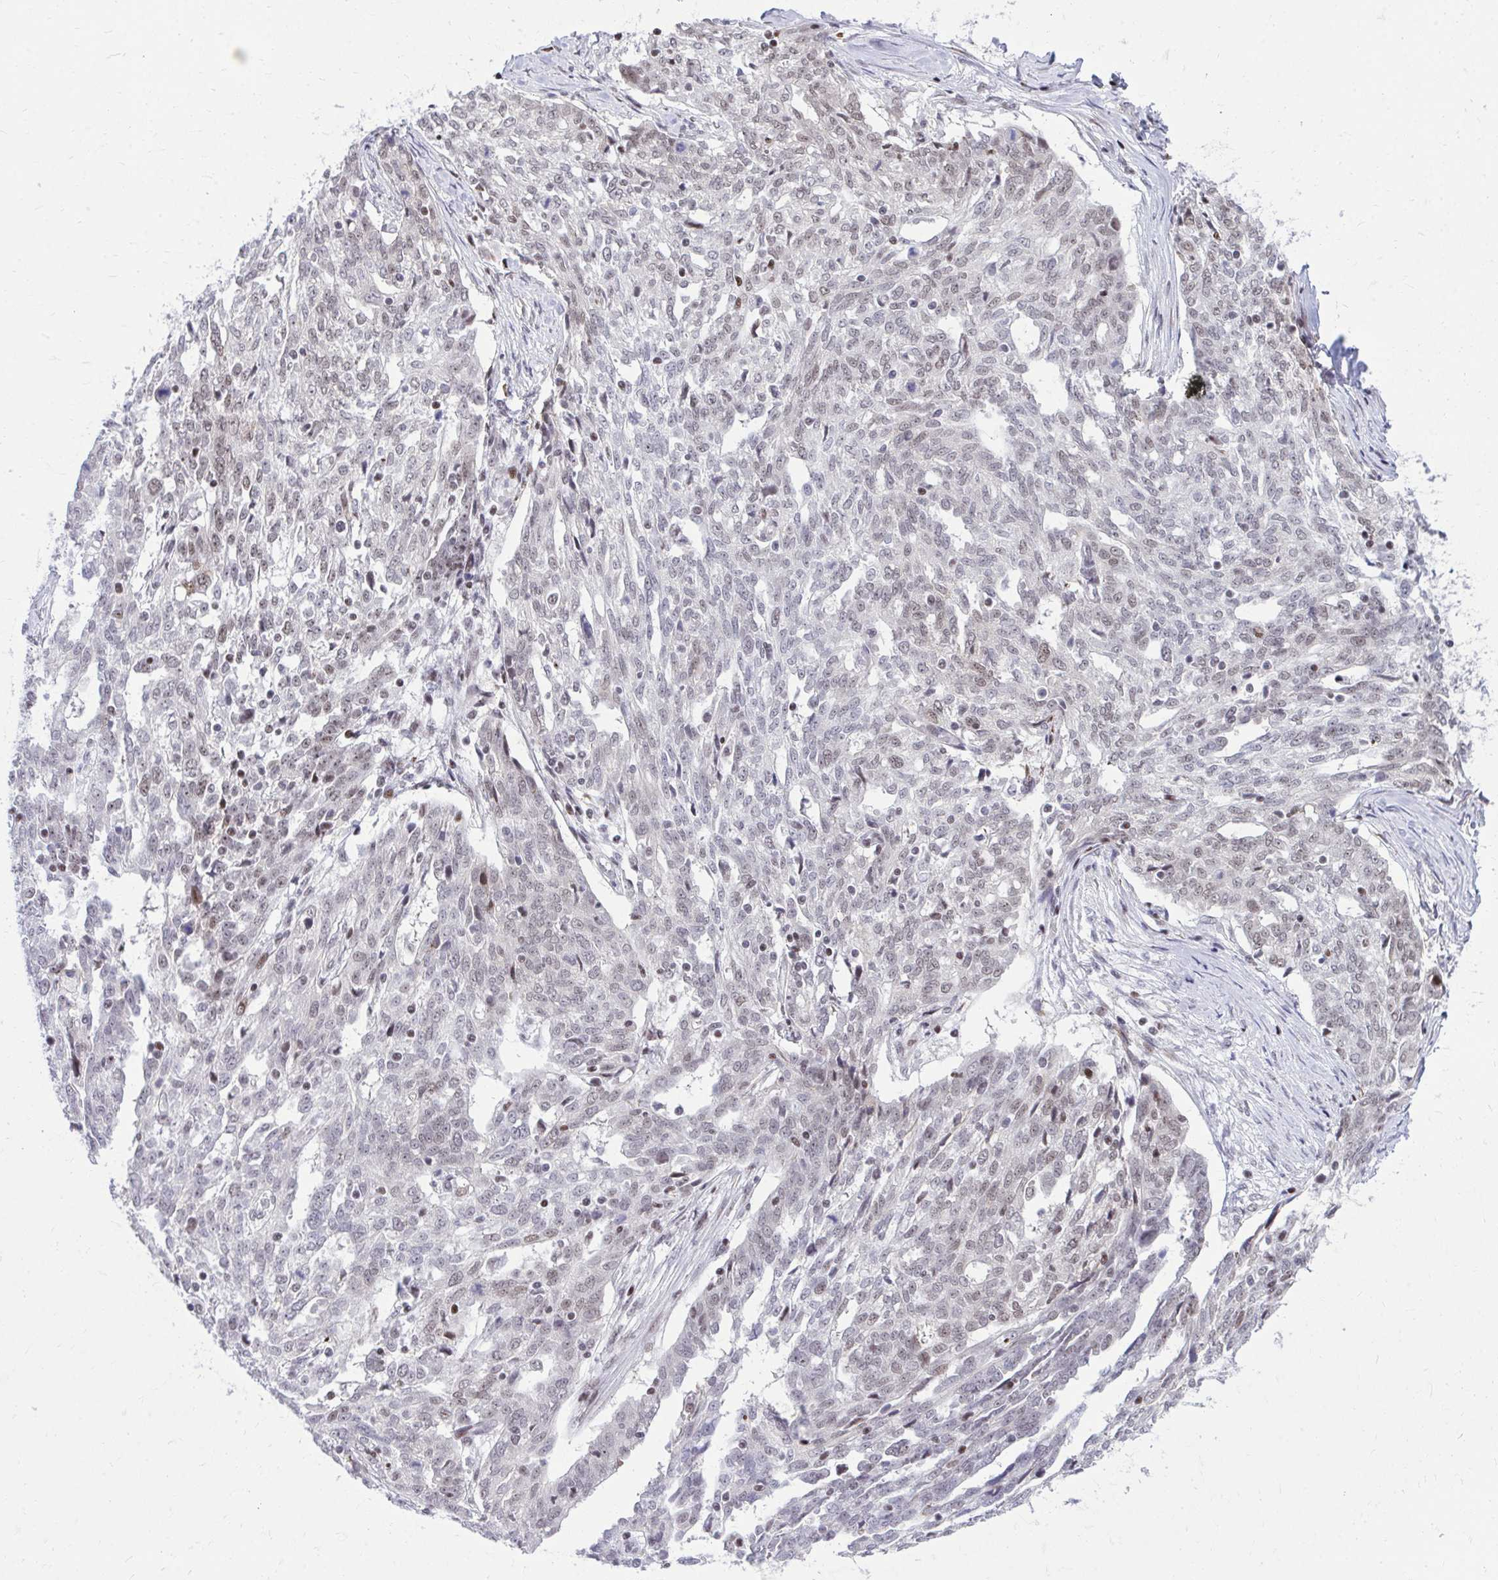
{"staining": {"intensity": "weak", "quantity": "<25%", "location": "nuclear"}, "tissue": "ovarian cancer", "cell_type": "Tumor cells", "image_type": "cancer", "snomed": [{"axis": "morphology", "description": "Cystadenocarcinoma, serous, NOS"}, {"axis": "topography", "description": "Ovary"}], "caption": "Histopathology image shows no significant protein staining in tumor cells of ovarian cancer.", "gene": "C14orf39", "patient": {"sex": "female", "age": 67}}